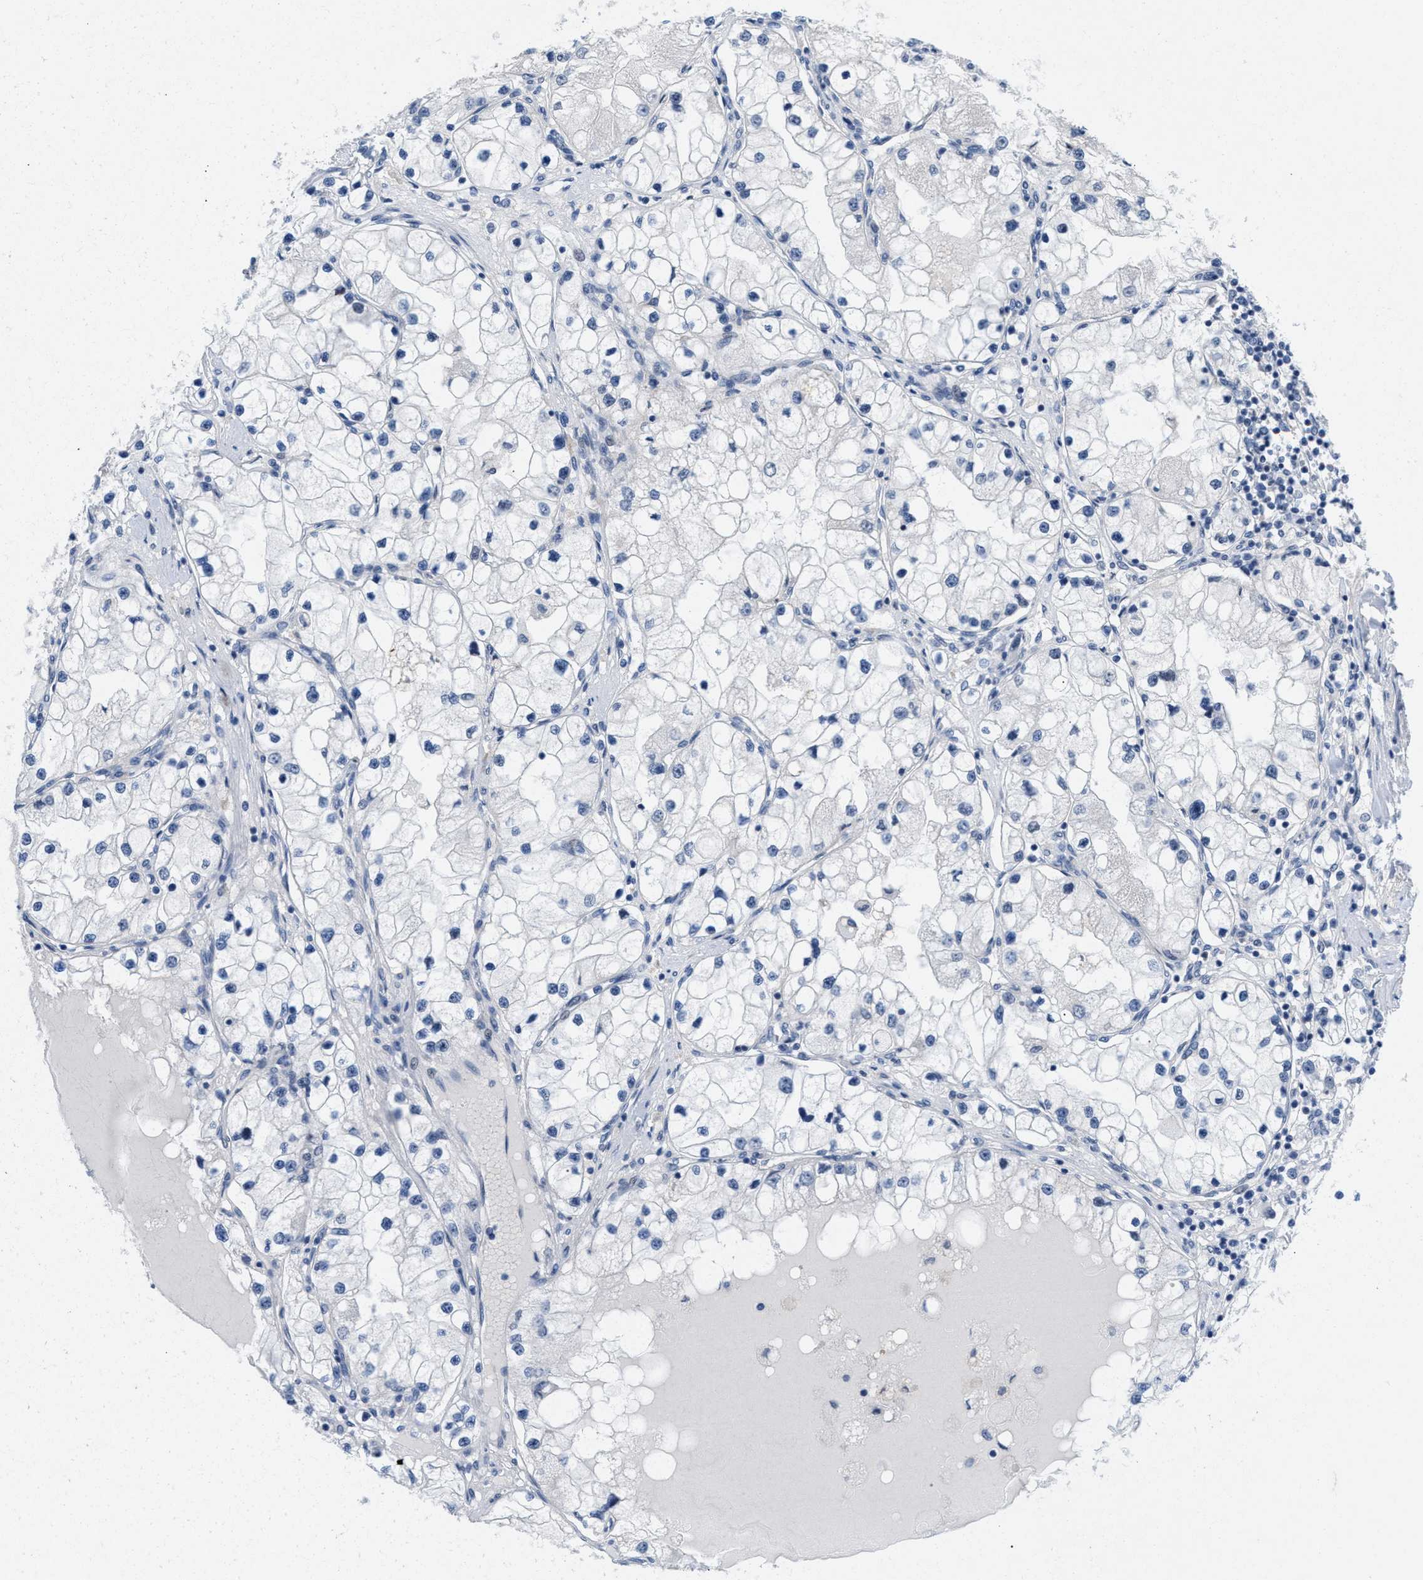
{"staining": {"intensity": "negative", "quantity": "none", "location": "none"}, "tissue": "renal cancer", "cell_type": "Tumor cells", "image_type": "cancer", "snomed": [{"axis": "morphology", "description": "Adenocarcinoma, NOS"}, {"axis": "topography", "description": "Kidney"}], "caption": "Renal cancer stained for a protein using immunohistochemistry displays no positivity tumor cells.", "gene": "WIPI2", "patient": {"sex": "male", "age": 68}}